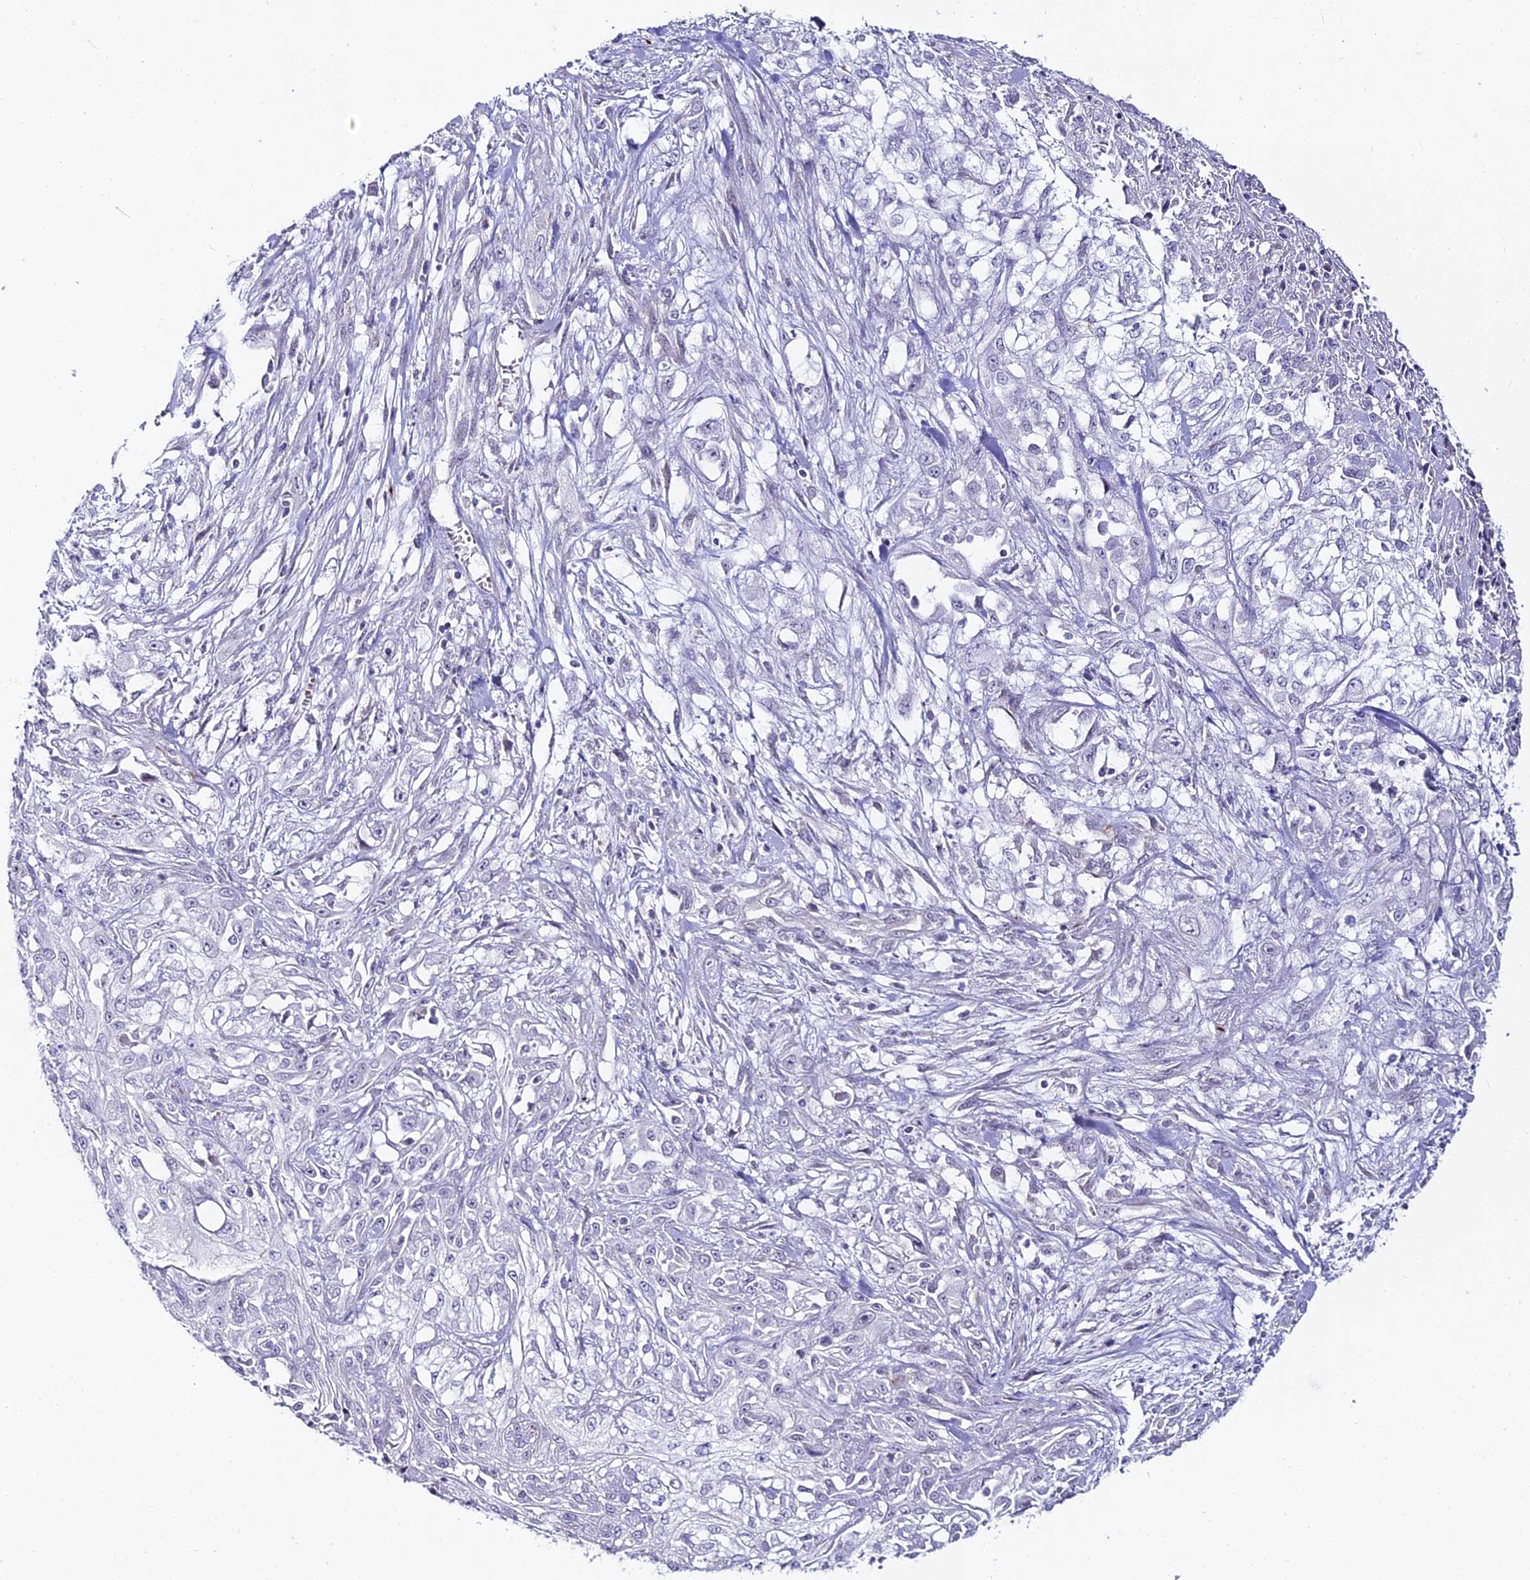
{"staining": {"intensity": "negative", "quantity": "none", "location": "none"}, "tissue": "skin cancer", "cell_type": "Tumor cells", "image_type": "cancer", "snomed": [{"axis": "morphology", "description": "Squamous cell carcinoma, NOS"}, {"axis": "morphology", "description": "Squamous cell carcinoma, metastatic, NOS"}, {"axis": "topography", "description": "Skin"}, {"axis": "topography", "description": "Lymph node"}], "caption": "Tumor cells are negative for brown protein staining in skin cancer.", "gene": "ALPG", "patient": {"sex": "male", "age": 75}}